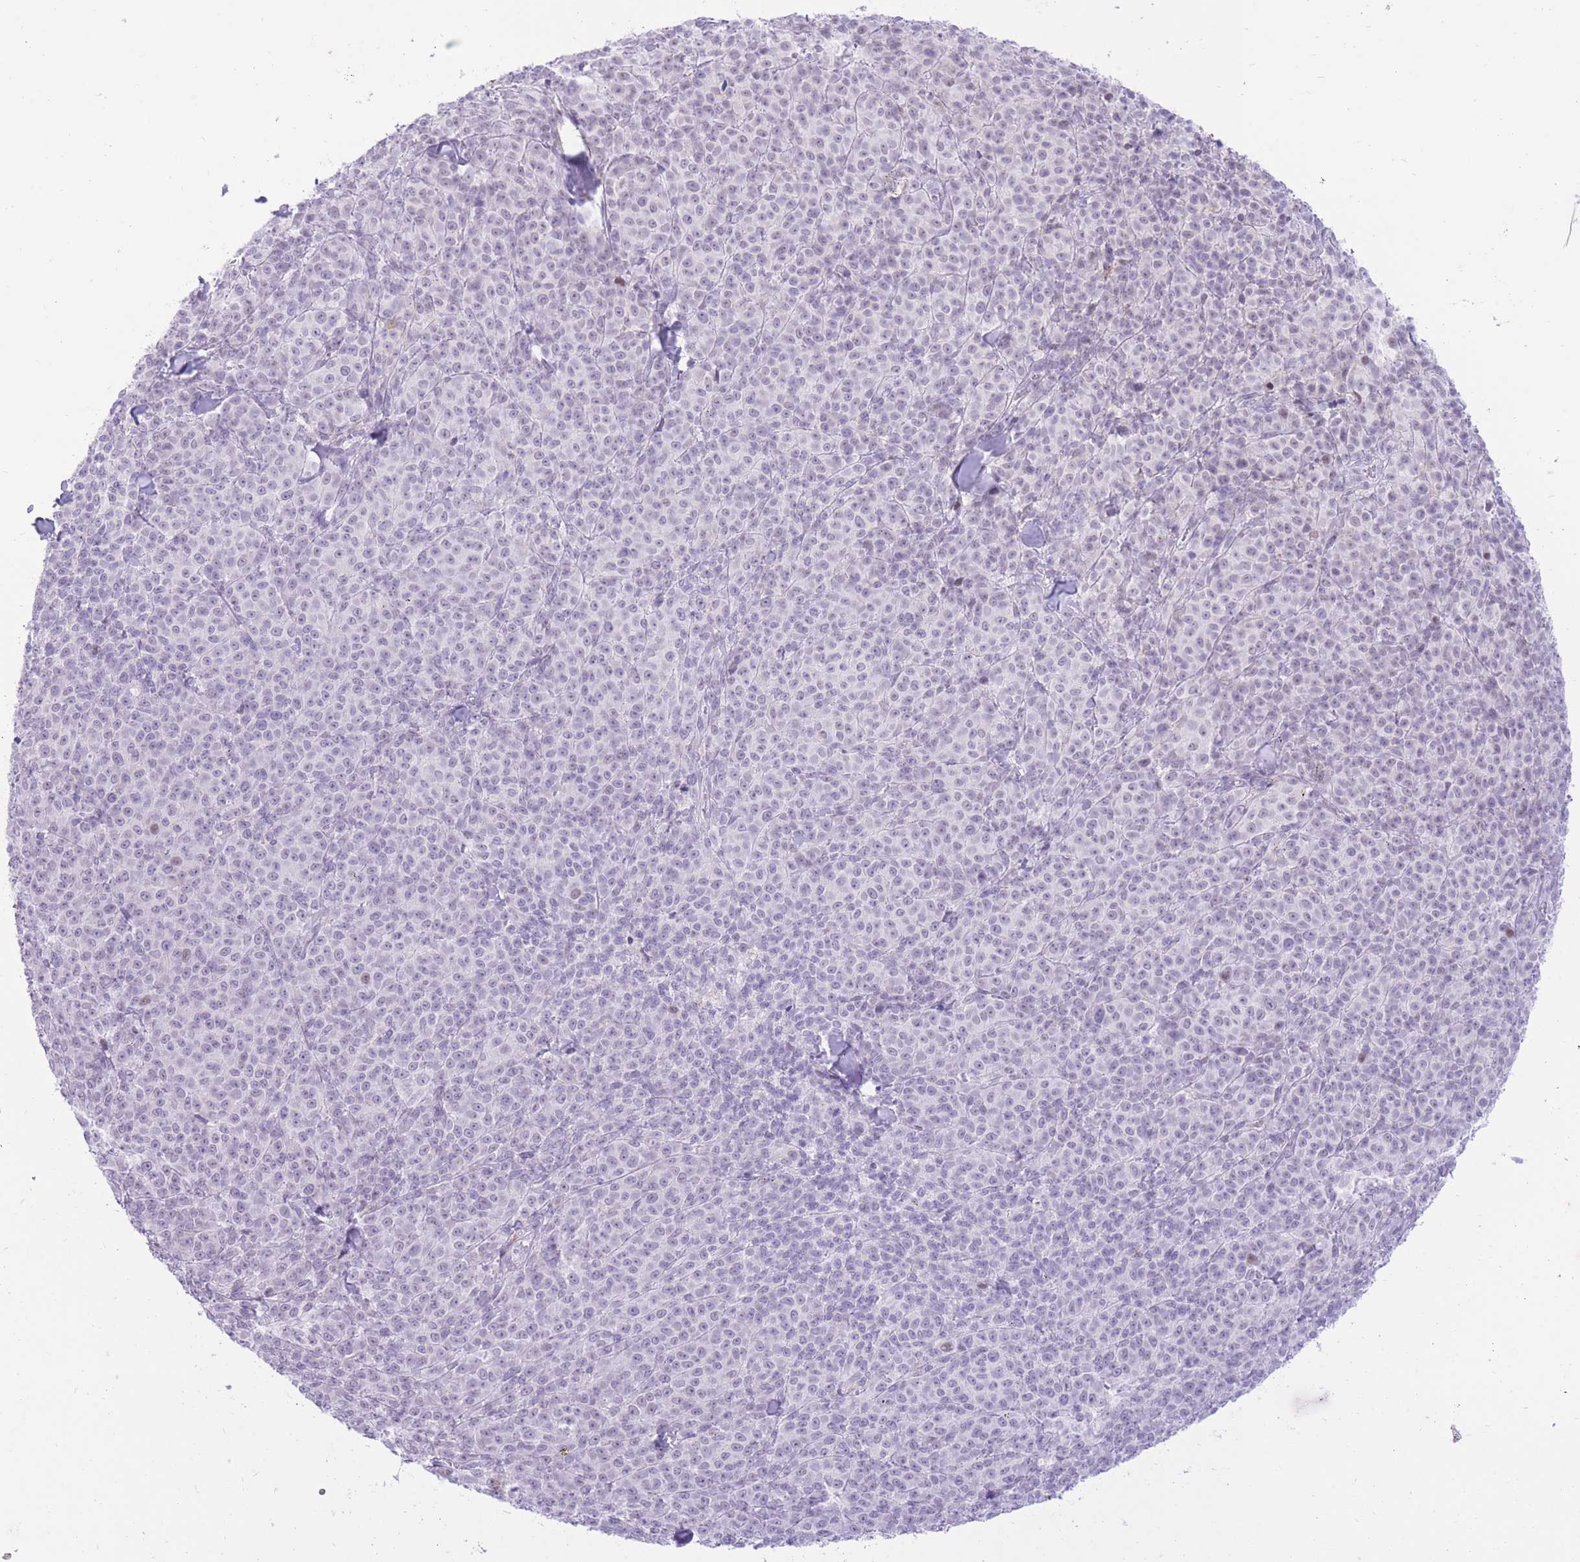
{"staining": {"intensity": "negative", "quantity": "none", "location": "none"}, "tissue": "melanoma", "cell_type": "Tumor cells", "image_type": "cancer", "snomed": [{"axis": "morphology", "description": "Normal tissue, NOS"}, {"axis": "morphology", "description": "Malignant melanoma, NOS"}, {"axis": "topography", "description": "Skin"}], "caption": "Tumor cells show no significant staining in malignant melanoma. (Immunohistochemistry (ihc), brightfield microscopy, high magnification).", "gene": "MEIS3", "patient": {"sex": "female", "age": 34}}